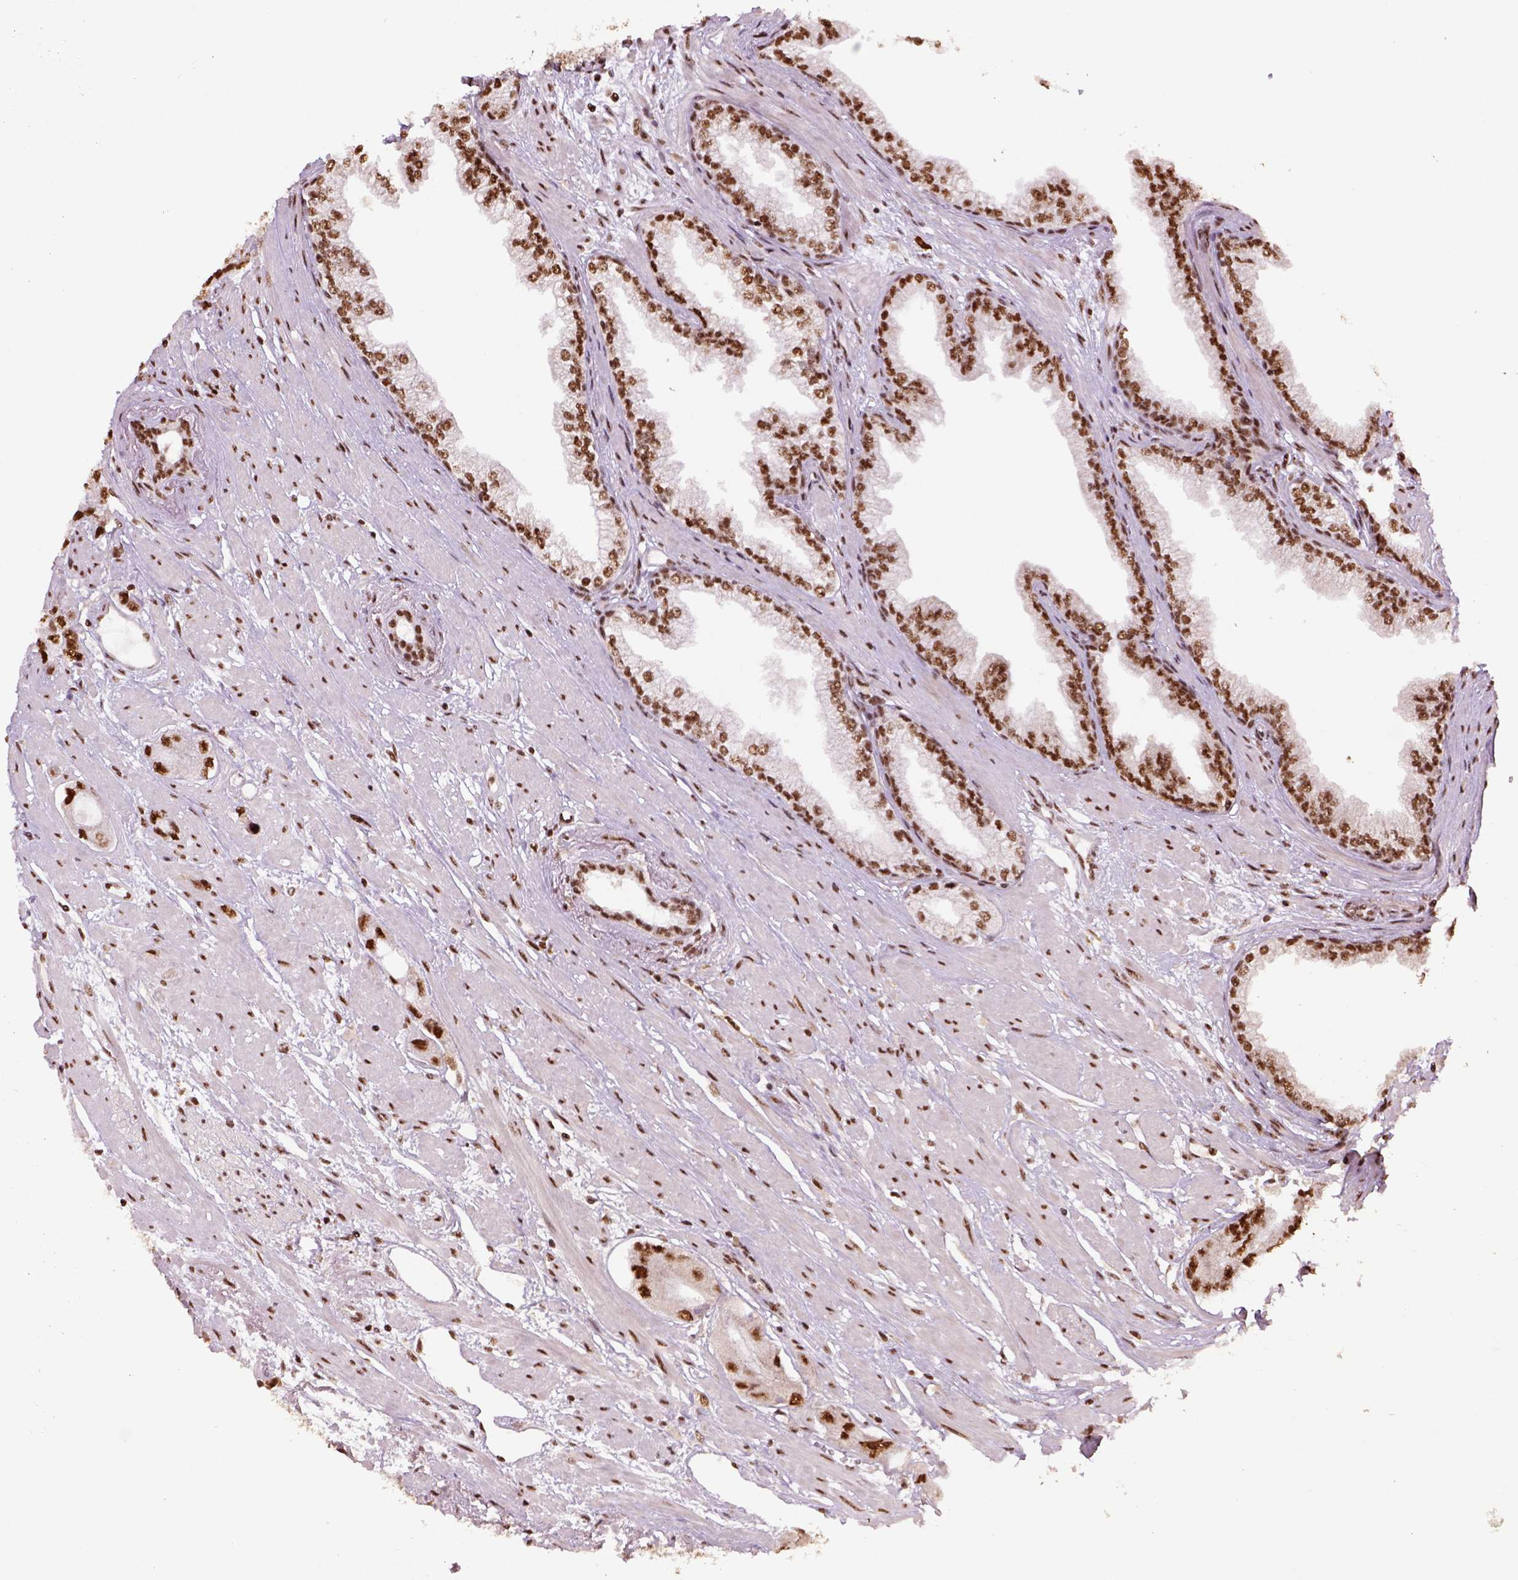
{"staining": {"intensity": "strong", "quantity": ">75%", "location": "nuclear"}, "tissue": "prostate cancer", "cell_type": "Tumor cells", "image_type": "cancer", "snomed": [{"axis": "morphology", "description": "Adenocarcinoma, Low grade"}, {"axis": "topography", "description": "Prostate"}], "caption": "The image shows staining of prostate cancer, revealing strong nuclear protein staining (brown color) within tumor cells. The protein of interest is stained brown, and the nuclei are stained in blue (DAB IHC with brightfield microscopy, high magnification).", "gene": "CCAR1", "patient": {"sex": "male", "age": 60}}